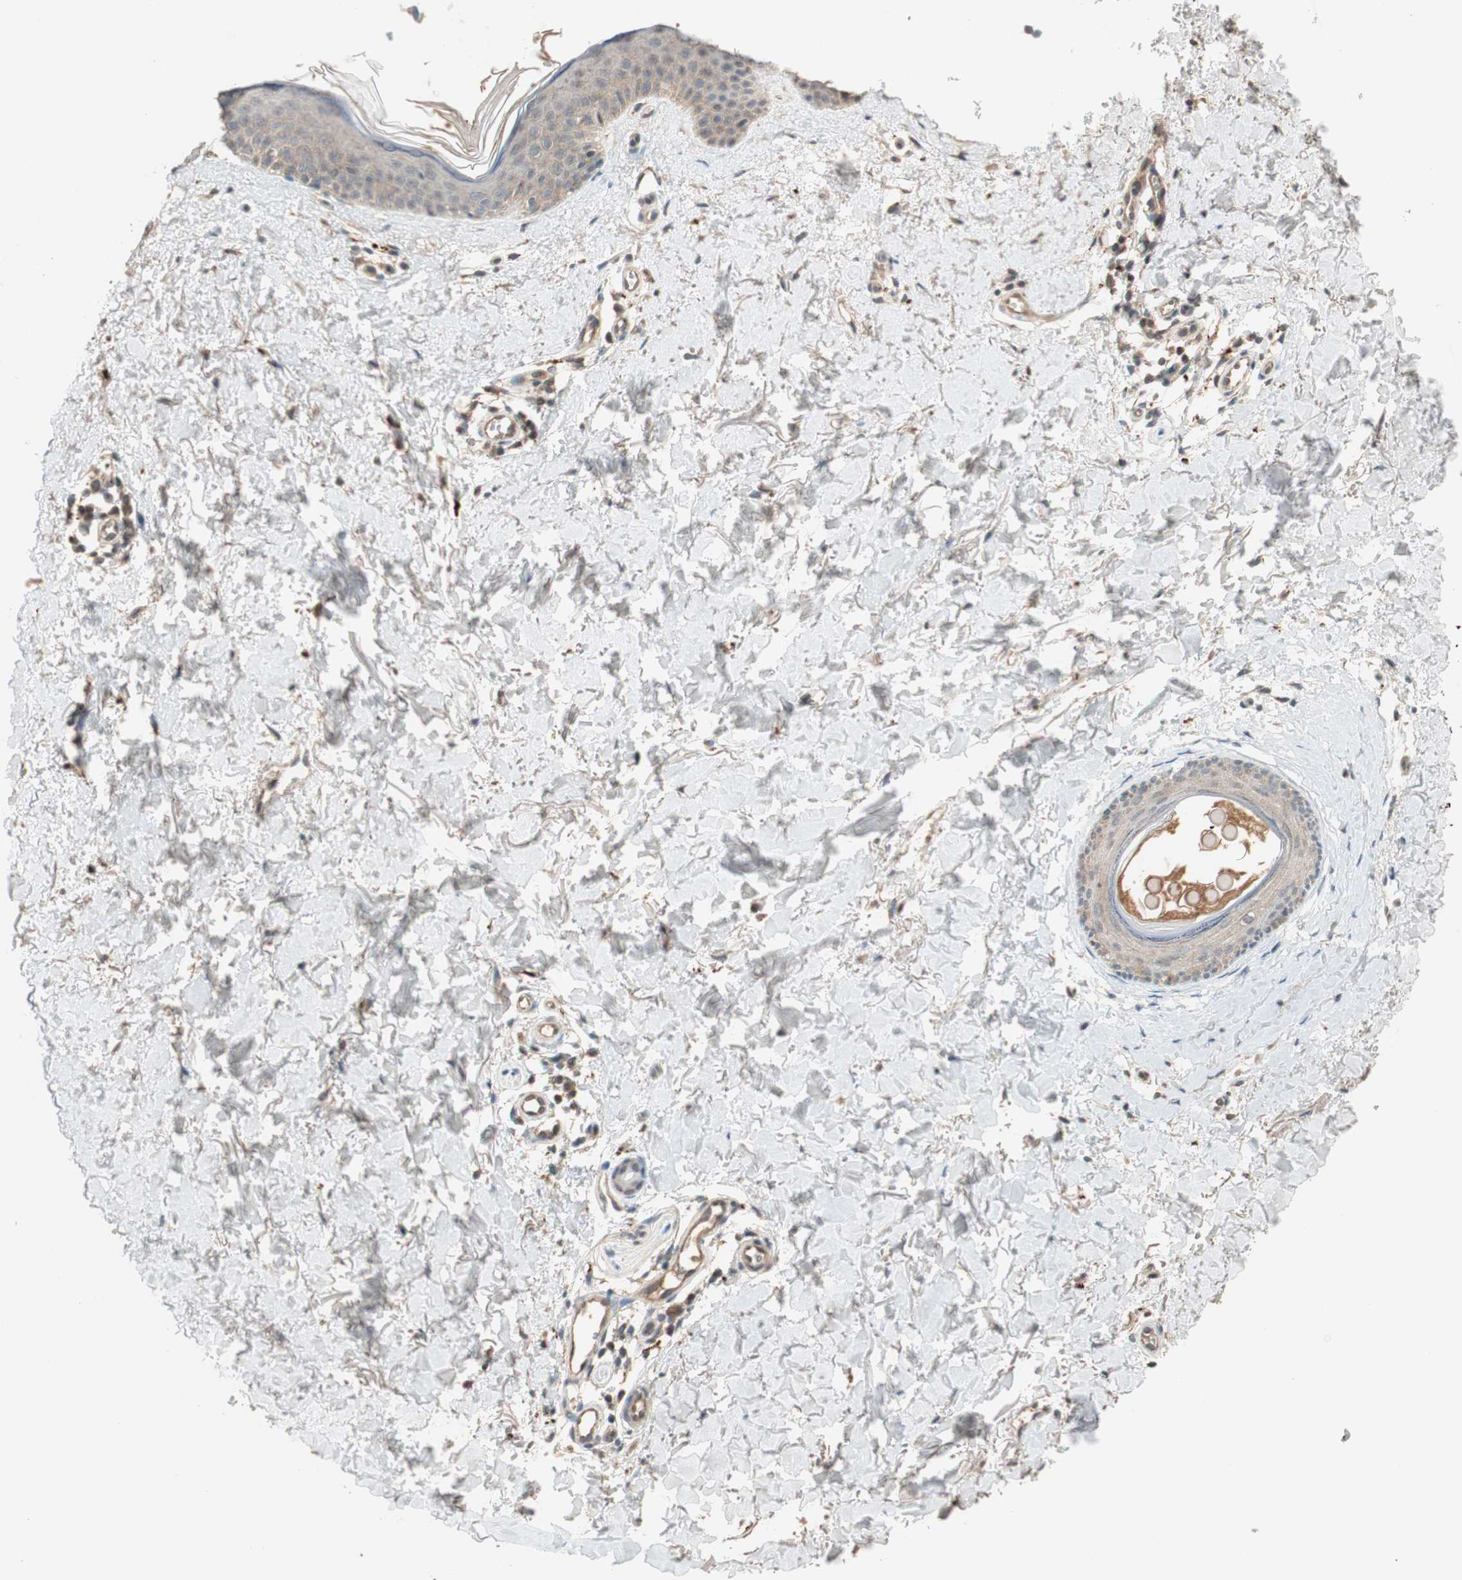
{"staining": {"intensity": "moderate", "quantity": "25%-75%", "location": "cytoplasmic/membranous"}, "tissue": "skin", "cell_type": "Fibroblasts", "image_type": "normal", "snomed": [{"axis": "morphology", "description": "Normal tissue, NOS"}, {"axis": "topography", "description": "Skin"}], "caption": "Human skin stained for a protein (brown) demonstrates moderate cytoplasmic/membranous positive expression in about 25%-75% of fibroblasts.", "gene": "GLB1", "patient": {"sex": "female", "age": 56}}